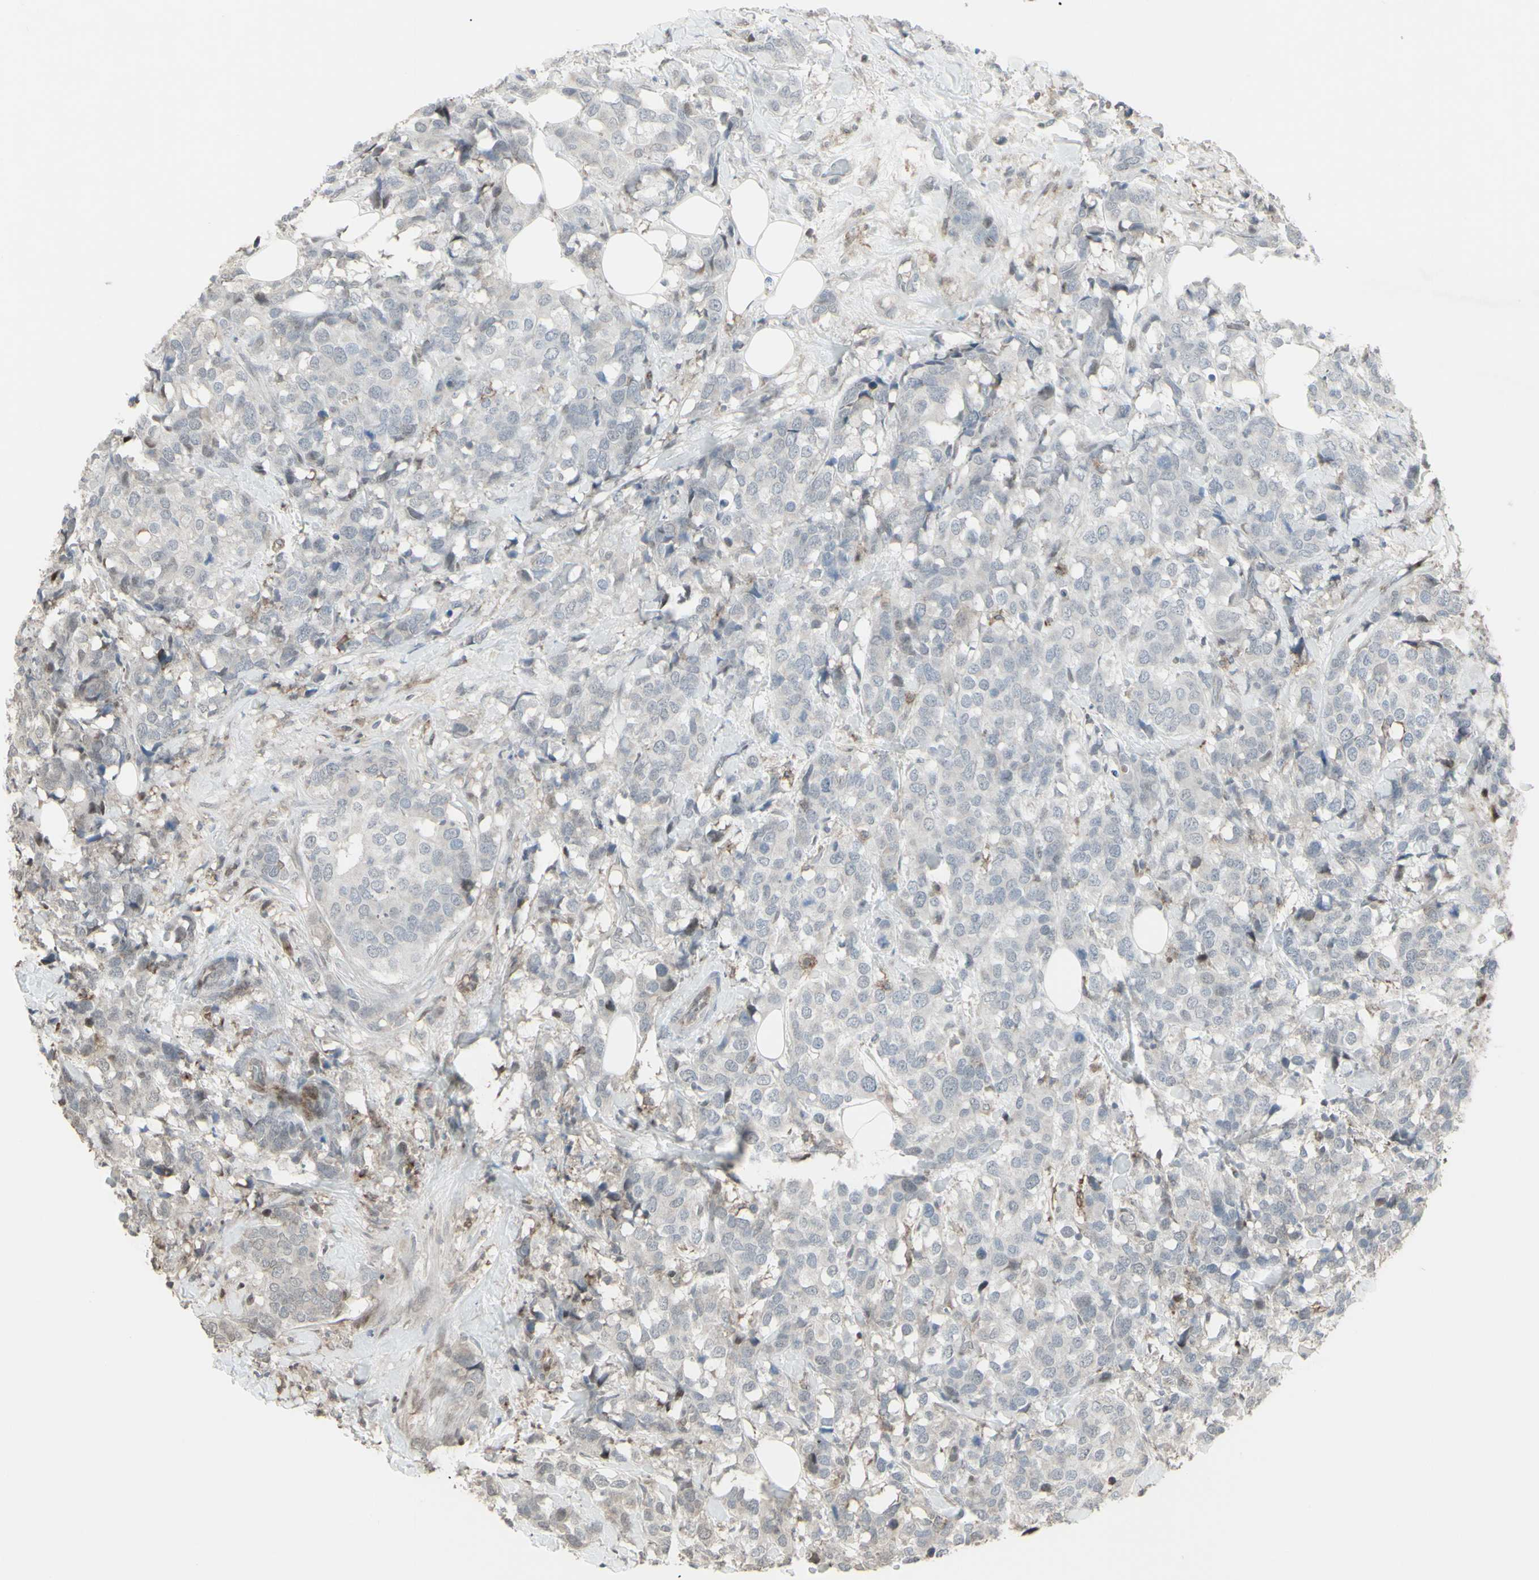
{"staining": {"intensity": "negative", "quantity": "none", "location": "none"}, "tissue": "breast cancer", "cell_type": "Tumor cells", "image_type": "cancer", "snomed": [{"axis": "morphology", "description": "Lobular carcinoma"}, {"axis": "topography", "description": "Breast"}], "caption": "There is no significant expression in tumor cells of lobular carcinoma (breast).", "gene": "CD33", "patient": {"sex": "female", "age": 59}}